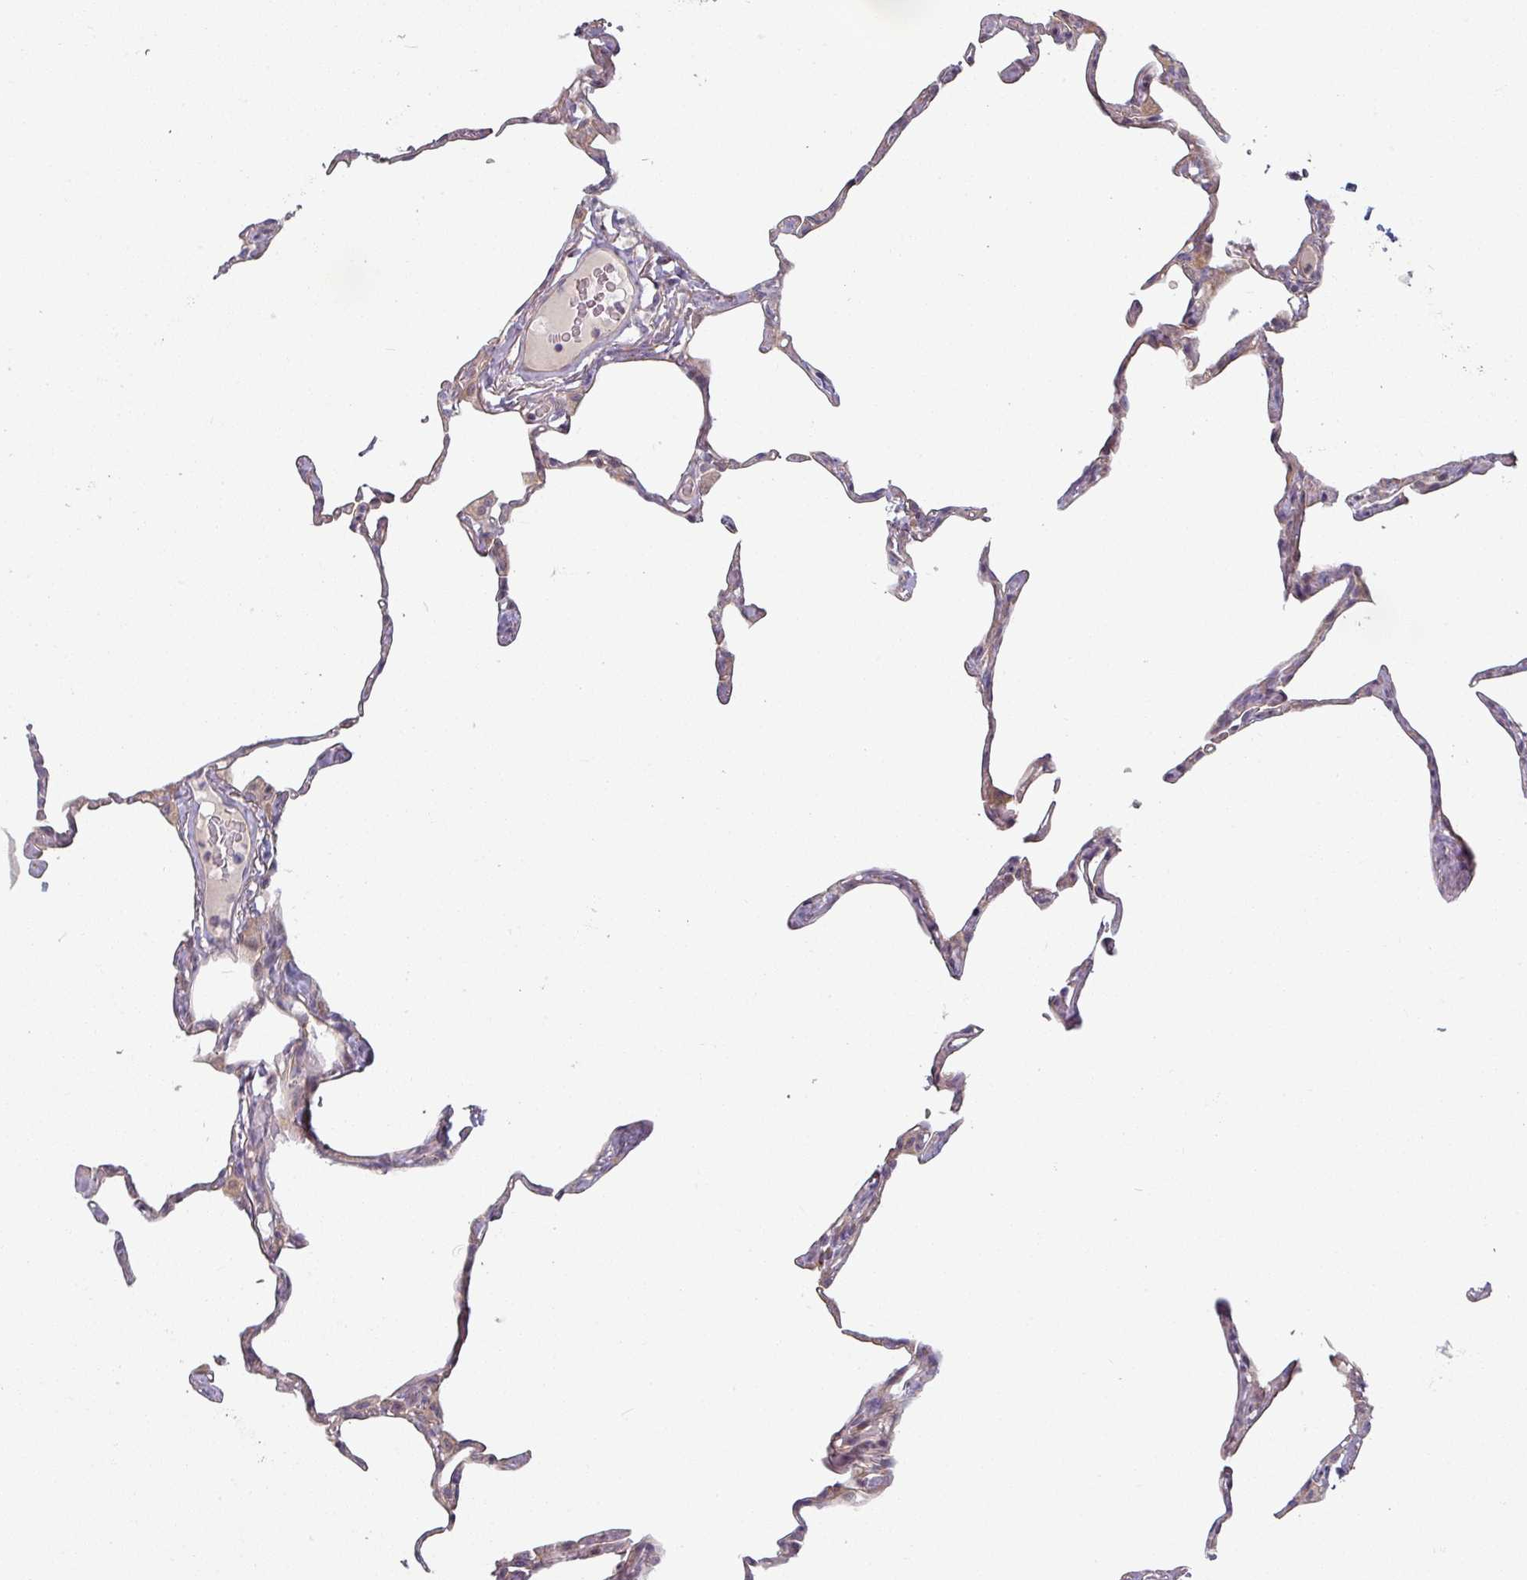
{"staining": {"intensity": "negative", "quantity": "none", "location": "none"}, "tissue": "lung", "cell_type": "Alveolar cells", "image_type": "normal", "snomed": [{"axis": "morphology", "description": "Normal tissue, NOS"}, {"axis": "topography", "description": "Lung"}], "caption": "Lung stained for a protein using immunohistochemistry (IHC) shows no staining alveolar cells.", "gene": "PLEKHJ1", "patient": {"sex": "male", "age": 65}}